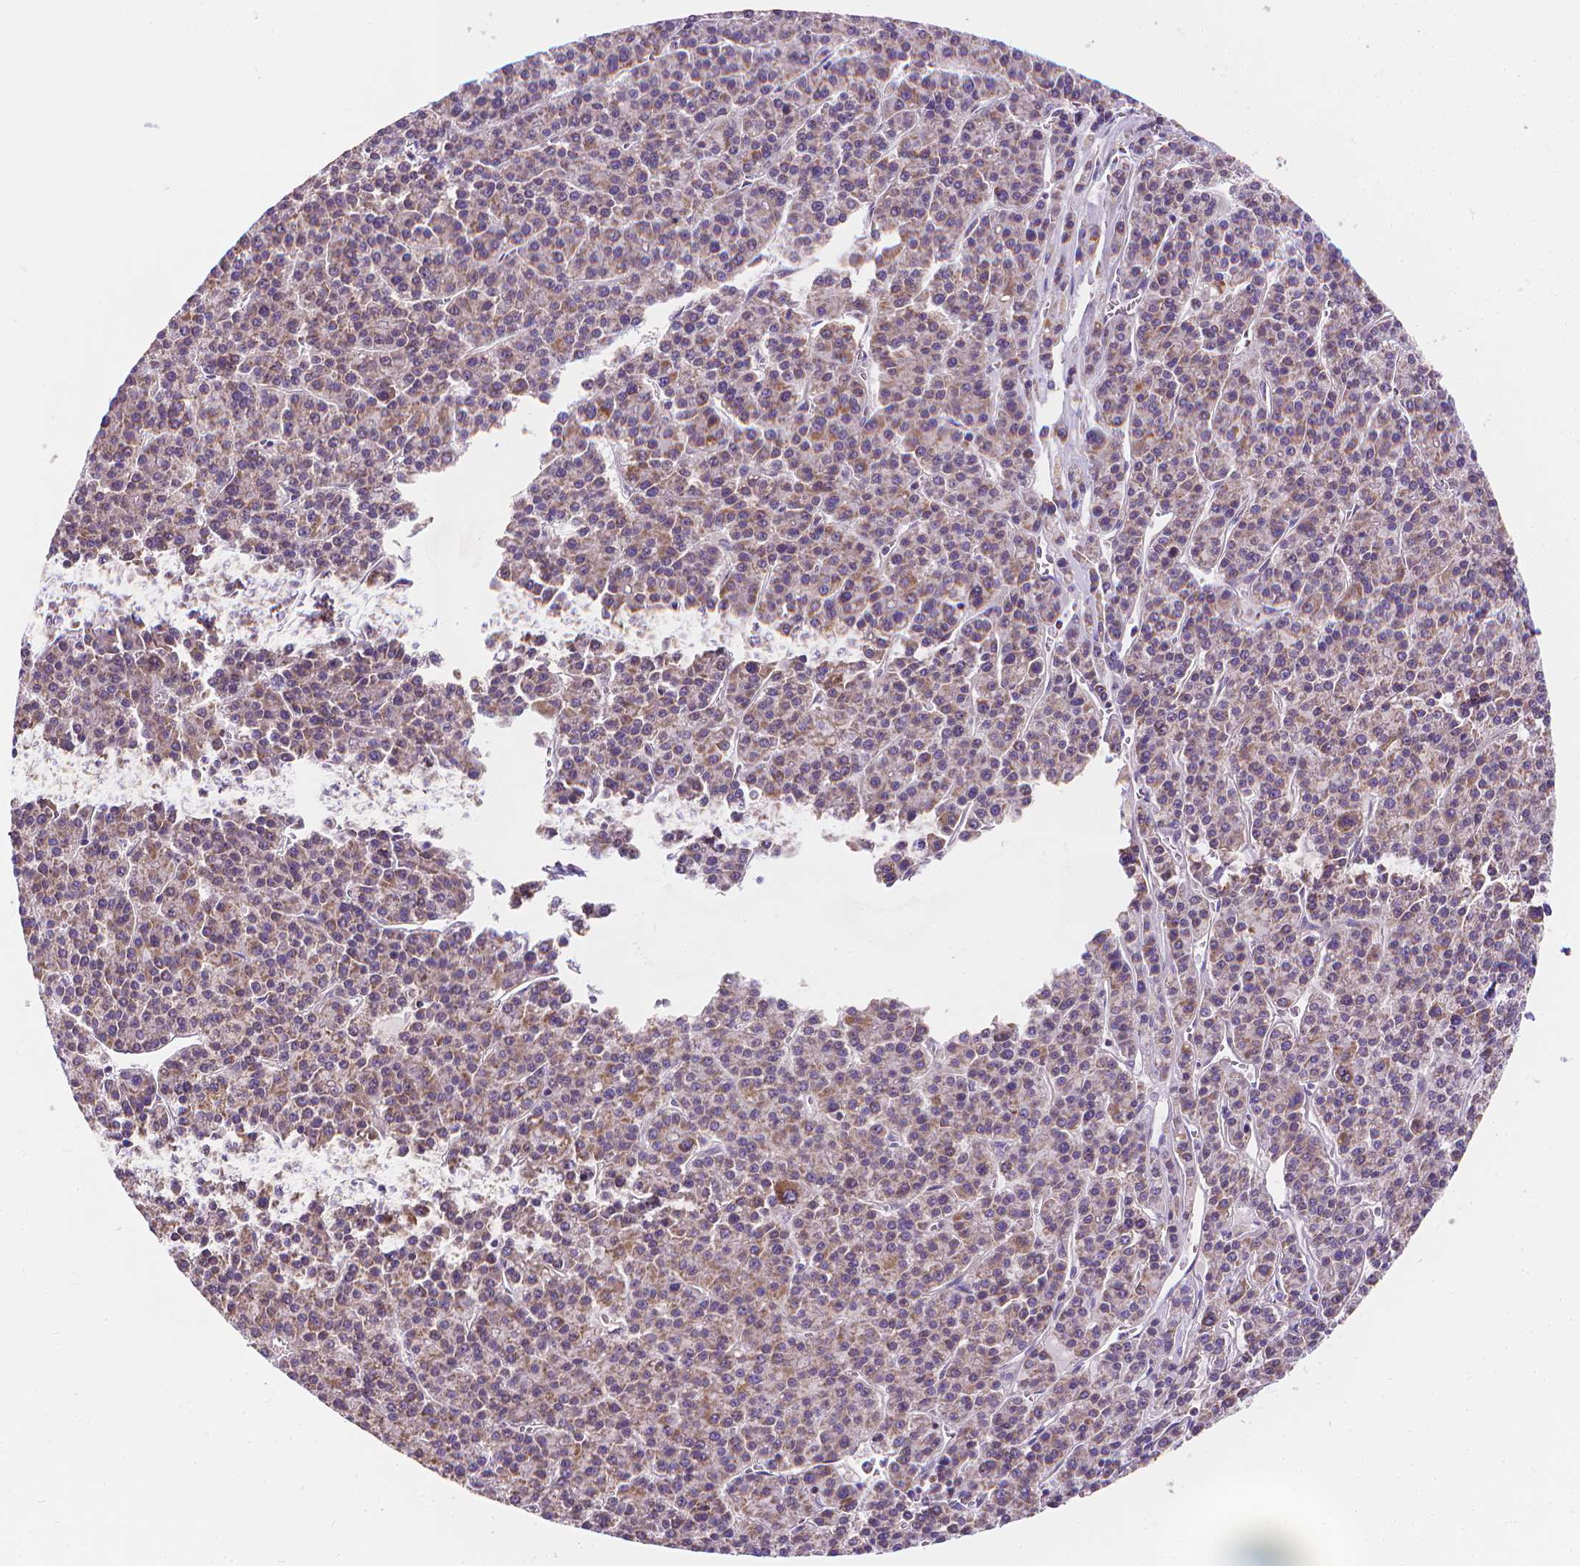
{"staining": {"intensity": "weak", "quantity": ">75%", "location": "cytoplasmic/membranous"}, "tissue": "liver cancer", "cell_type": "Tumor cells", "image_type": "cancer", "snomed": [{"axis": "morphology", "description": "Carcinoma, Hepatocellular, NOS"}, {"axis": "topography", "description": "Liver"}], "caption": "Brown immunohistochemical staining in liver hepatocellular carcinoma exhibits weak cytoplasmic/membranous staining in approximately >75% of tumor cells.", "gene": "SNCAIP", "patient": {"sex": "female", "age": 58}}